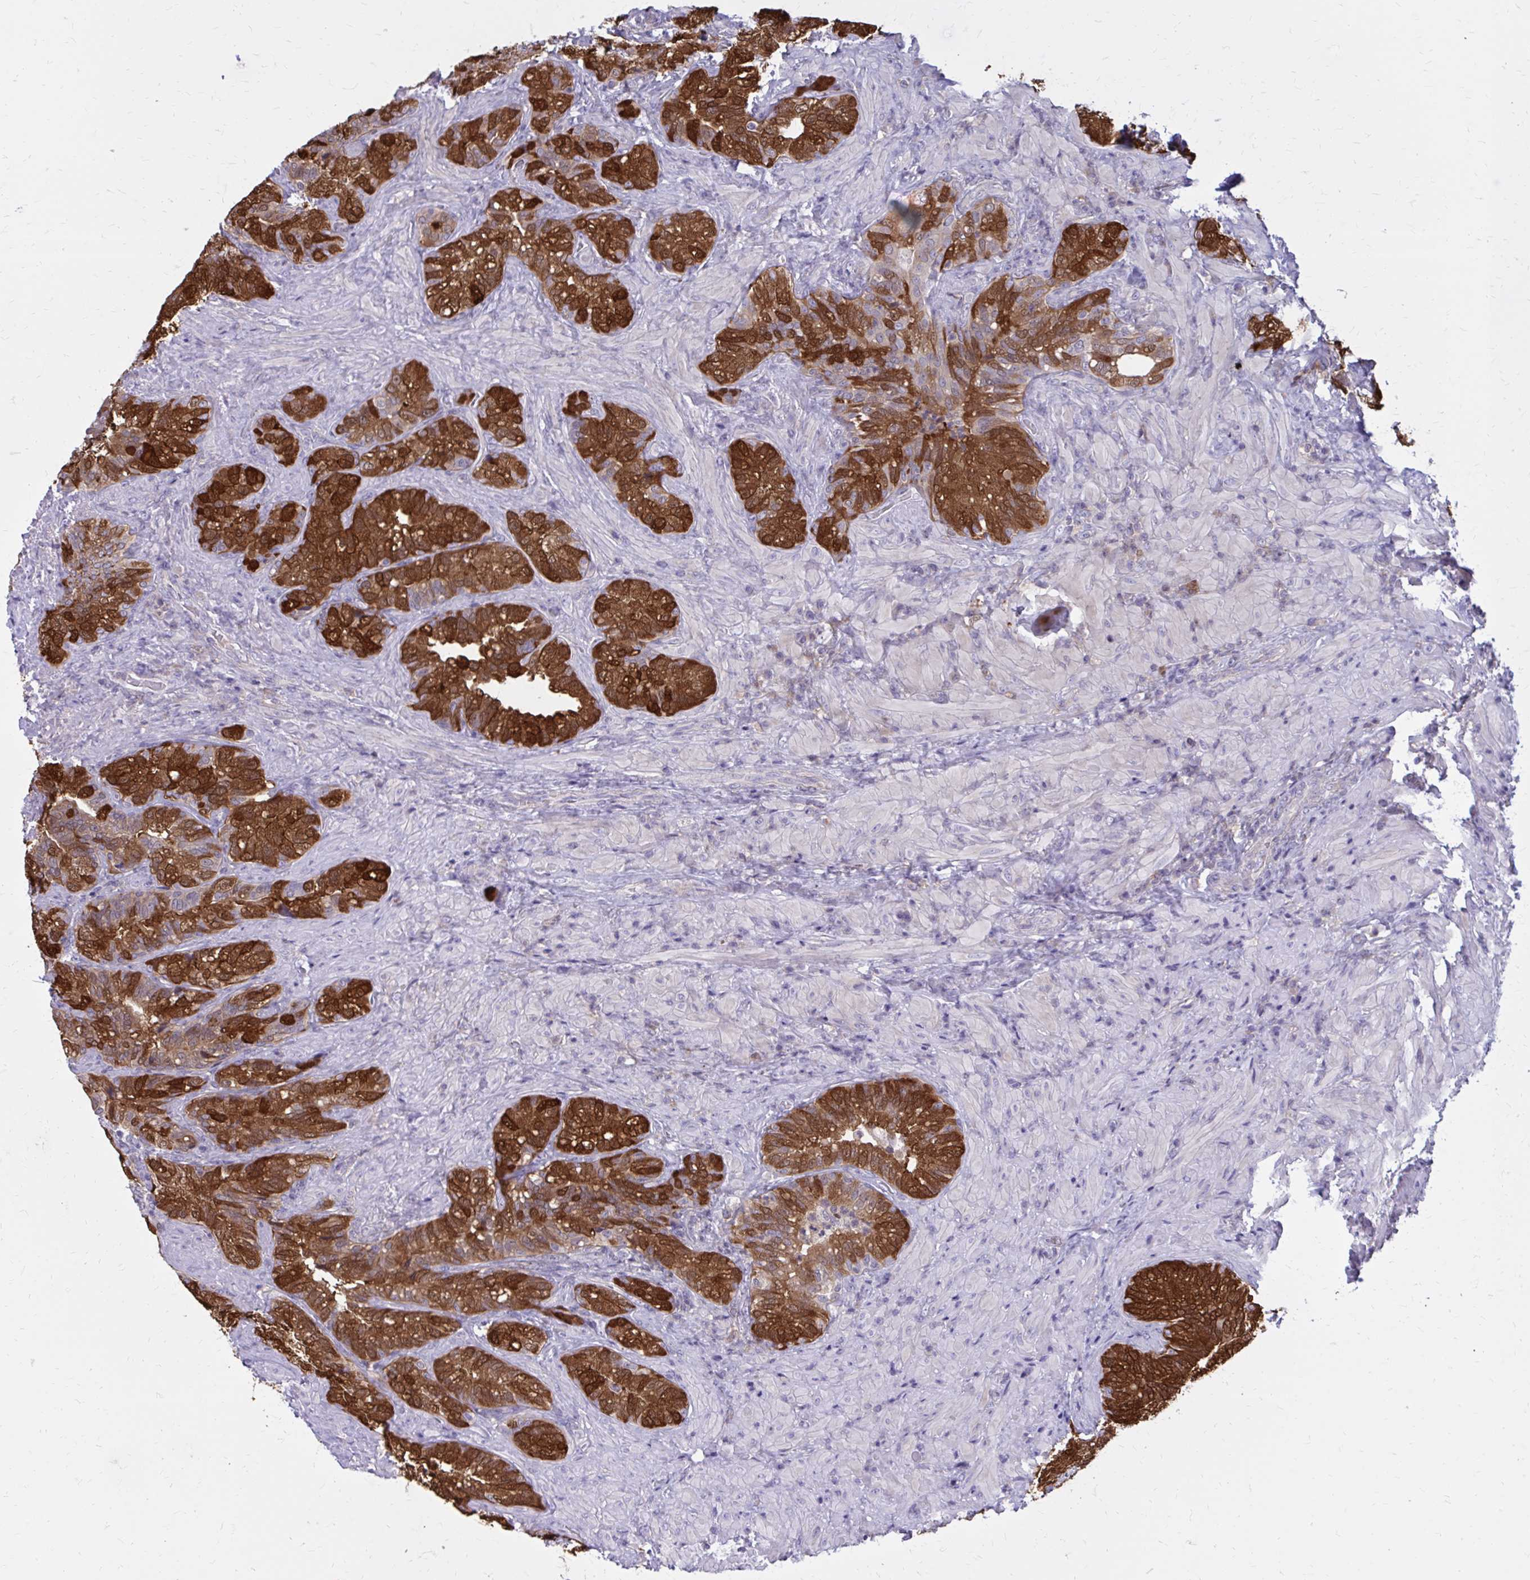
{"staining": {"intensity": "strong", "quantity": ">75%", "location": "cytoplasmic/membranous"}, "tissue": "seminal vesicle", "cell_type": "Glandular cells", "image_type": "normal", "snomed": [{"axis": "morphology", "description": "Normal tissue, NOS"}, {"axis": "topography", "description": "Seminal veicle"}], "caption": "Normal seminal vesicle exhibits strong cytoplasmic/membranous positivity in approximately >75% of glandular cells (Brightfield microscopy of DAB IHC at high magnification)..", "gene": "DBI", "patient": {"sex": "male", "age": 68}}